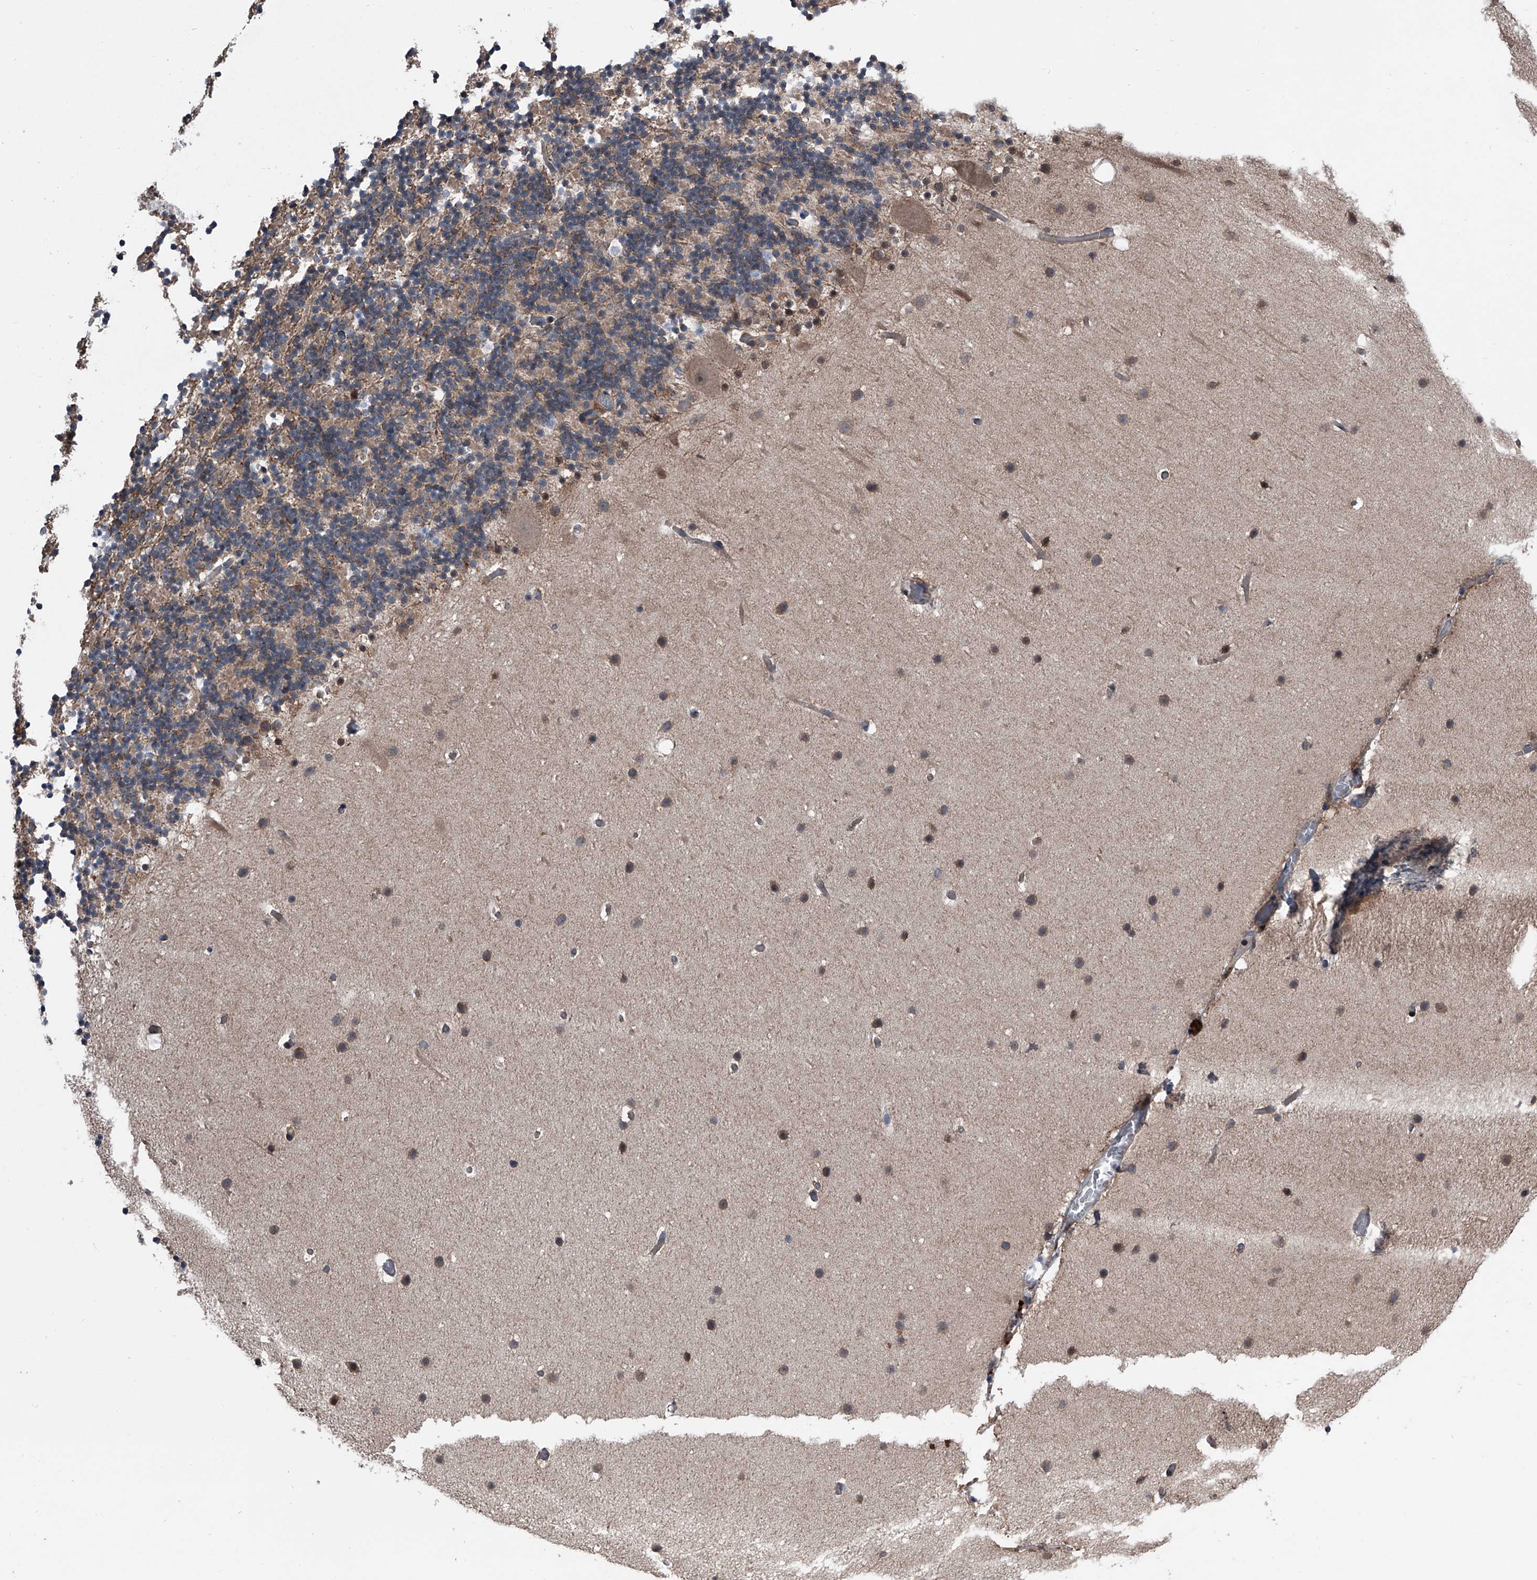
{"staining": {"intensity": "weak", "quantity": "25%-75%", "location": "cytoplasmic/membranous"}, "tissue": "cerebellum", "cell_type": "Cells in granular layer", "image_type": "normal", "snomed": [{"axis": "morphology", "description": "Normal tissue, NOS"}, {"axis": "topography", "description": "Cerebellum"}], "caption": "This is a histology image of immunohistochemistry staining of benign cerebellum, which shows weak expression in the cytoplasmic/membranous of cells in granular layer.", "gene": "PIP5K1A", "patient": {"sex": "male", "age": 57}}